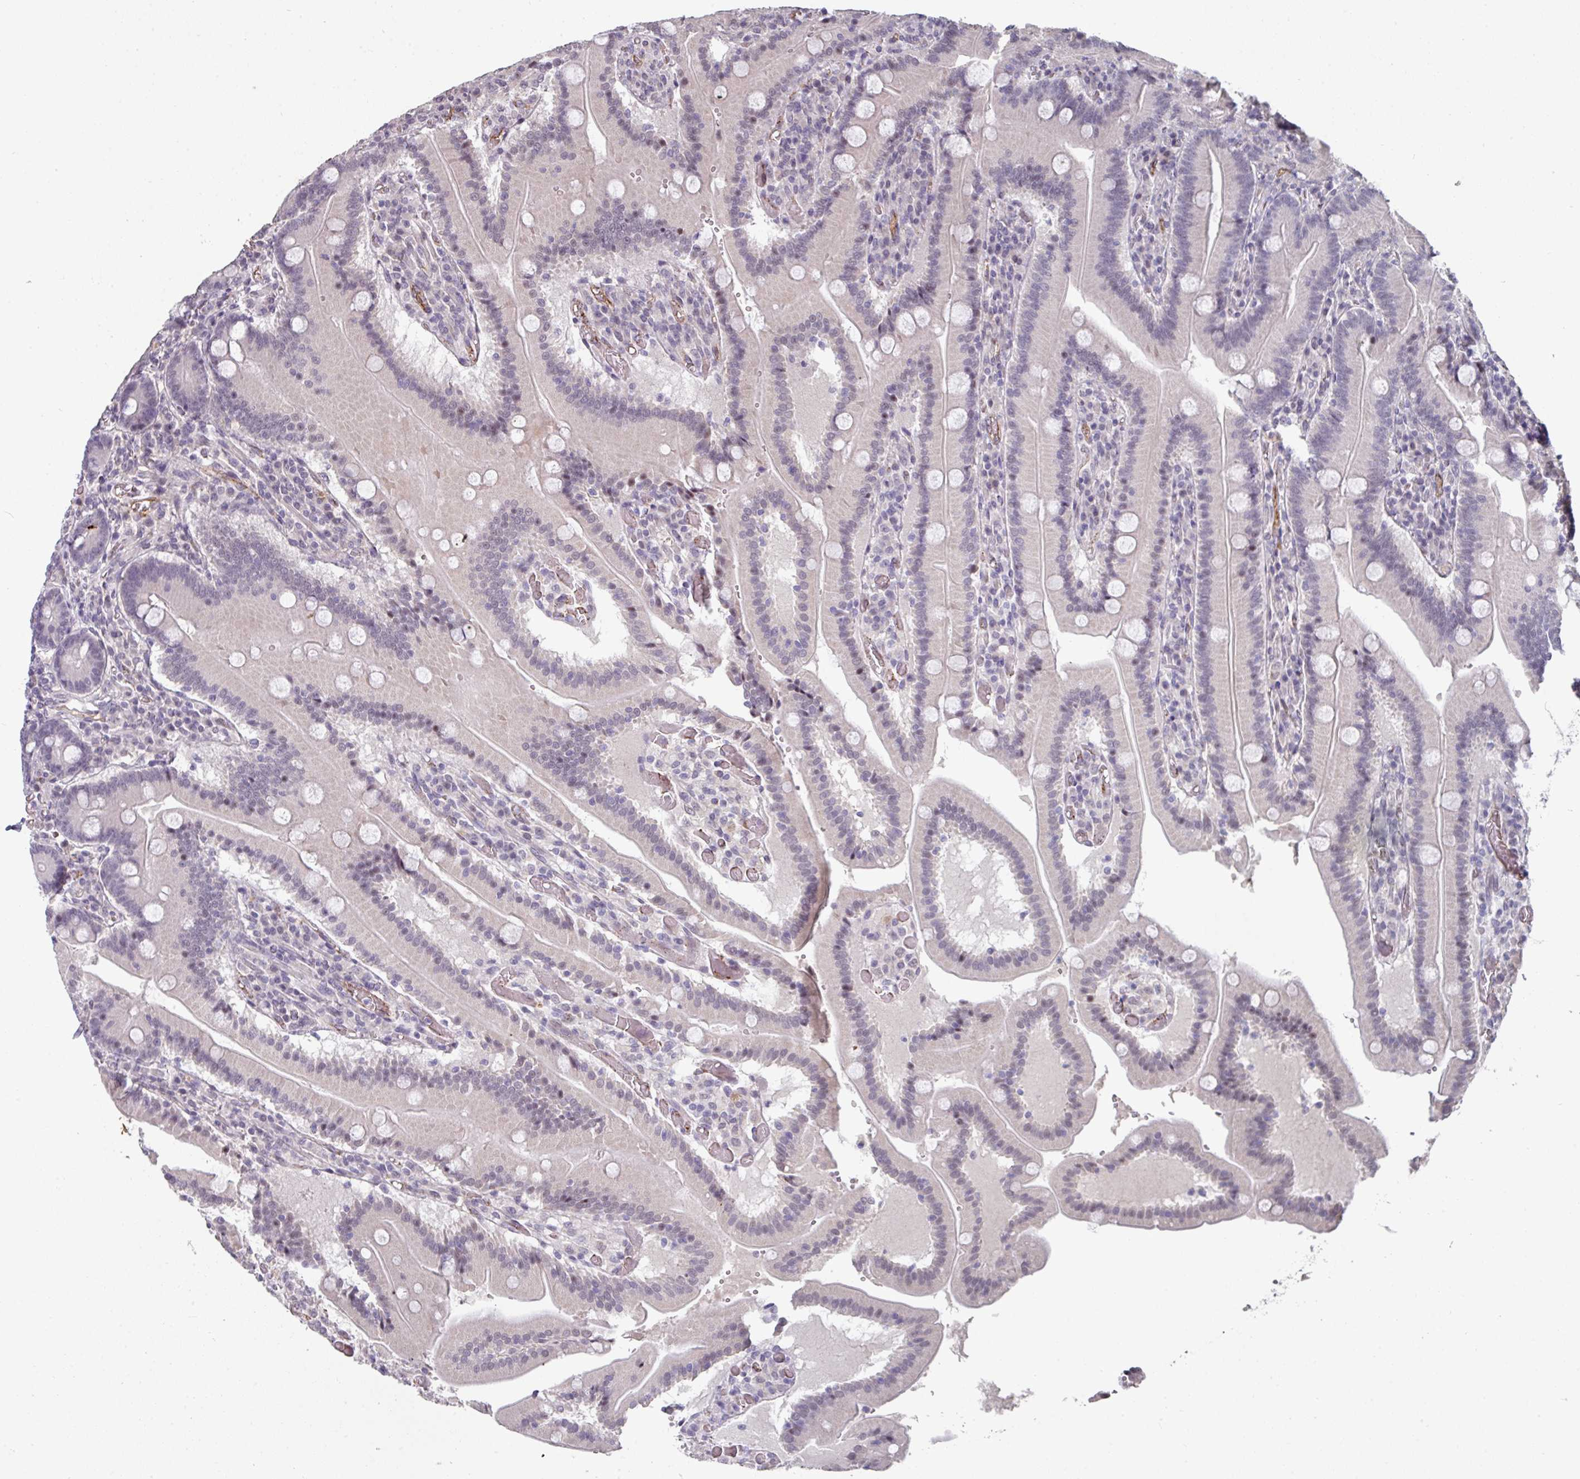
{"staining": {"intensity": "moderate", "quantity": "<25%", "location": "nuclear"}, "tissue": "duodenum", "cell_type": "Glandular cells", "image_type": "normal", "snomed": [{"axis": "morphology", "description": "Normal tissue, NOS"}, {"axis": "topography", "description": "Duodenum"}], "caption": "Immunohistochemistry of unremarkable duodenum demonstrates low levels of moderate nuclear positivity in about <25% of glandular cells. (Stains: DAB in brown, nuclei in blue, Microscopy: brightfield microscopy at high magnification).", "gene": "SIDT2", "patient": {"sex": "female", "age": 62}}